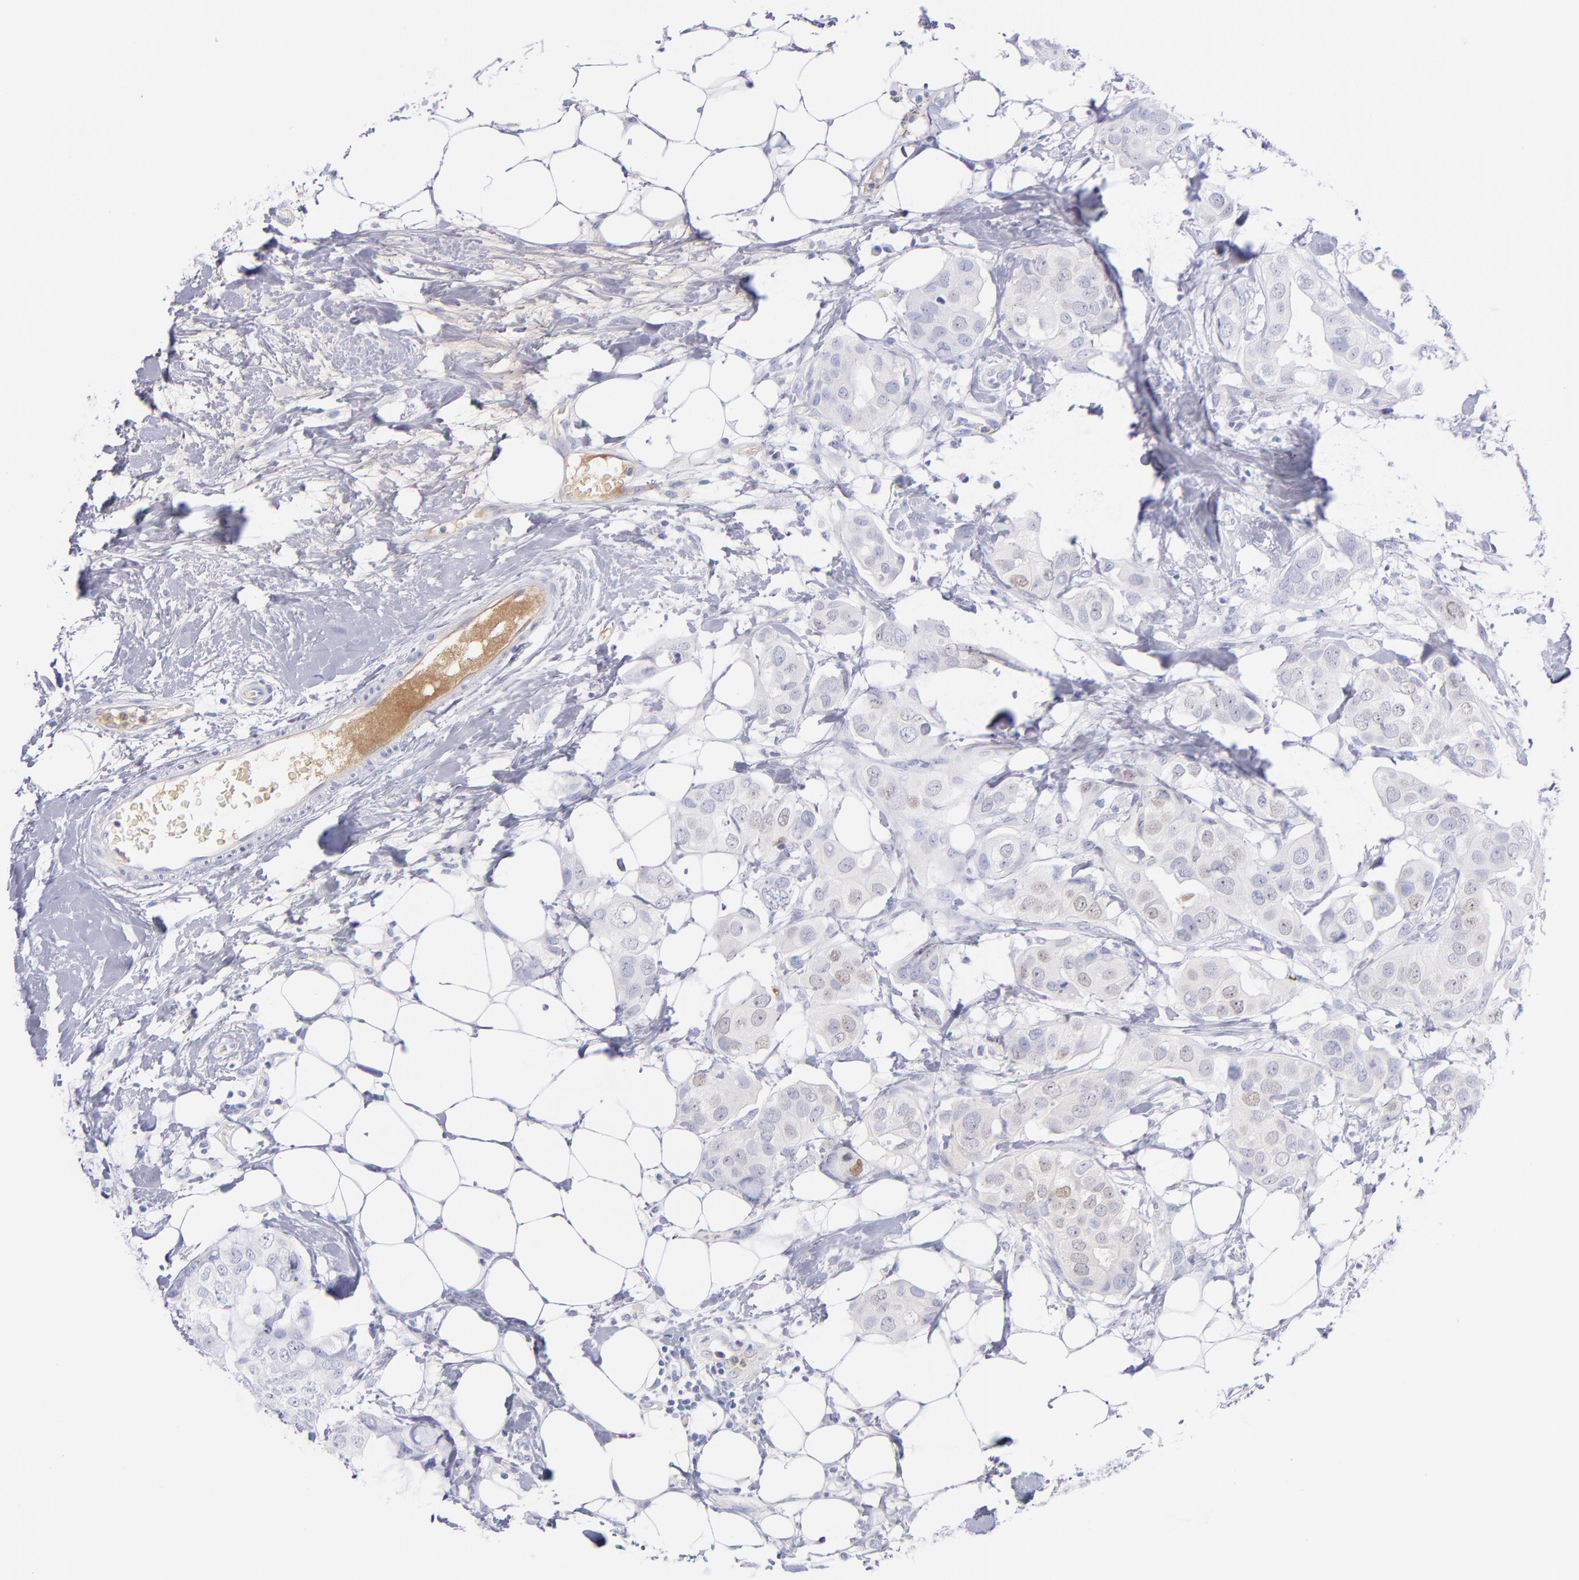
{"staining": {"intensity": "negative", "quantity": "none", "location": "none"}, "tissue": "breast cancer", "cell_type": "Tumor cells", "image_type": "cancer", "snomed": [{"axis": "morphology", "description": "Duct carcinoma"}, {"axis": "topography", "description": "Breast"}], "caption": "Tumor cells are negative for brown protein staining in breast intraductal carcinoma.", "gene": "HP", "patient": {"sex": "female", "age": 40}}